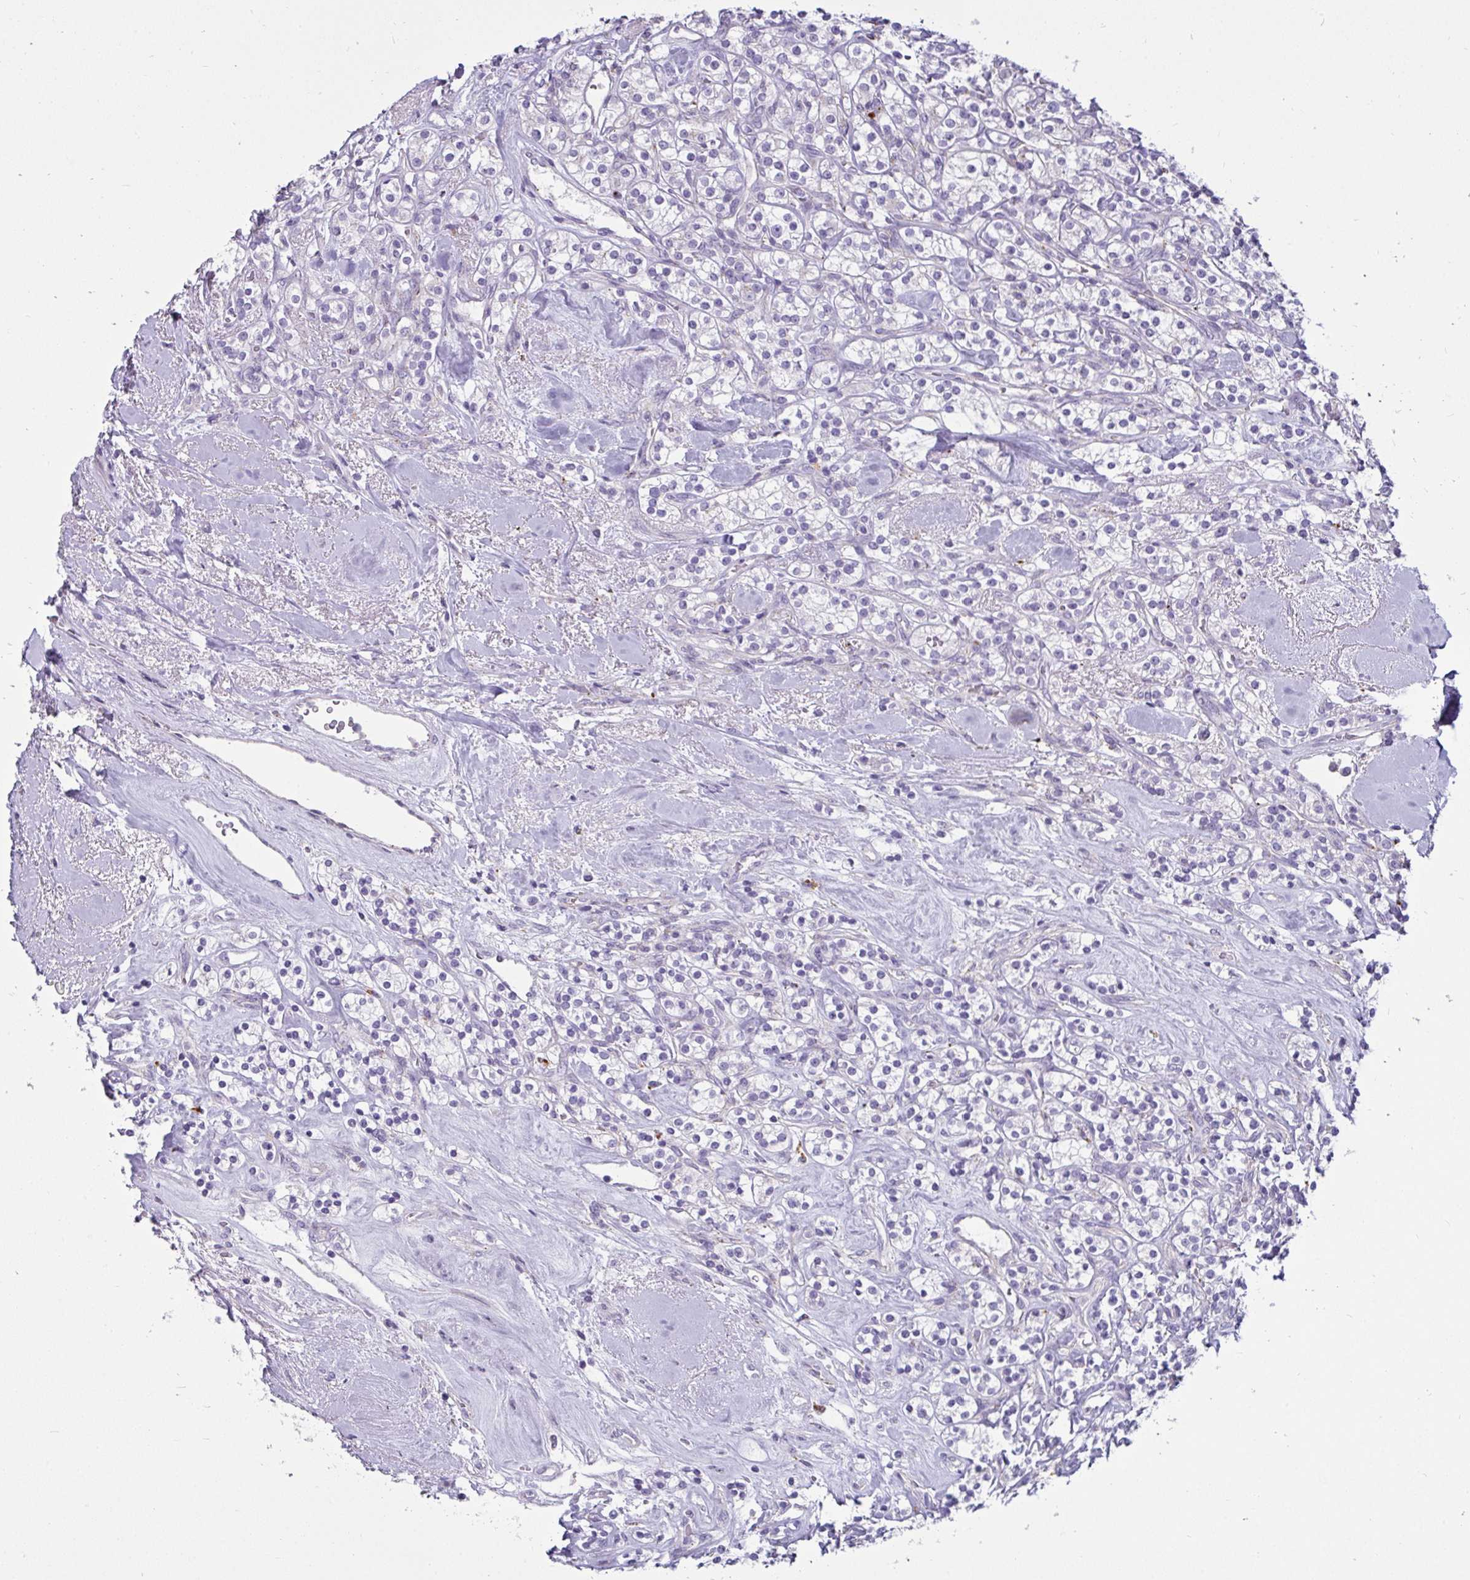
{"staining": {"intensity": "negative", "quantity": "none", "location": "none"}, "tissue": "renal cancer", "cell_type": "Tumor cells", "image_type": "cancer", "snomed": [{"axis": "morphology", "description": "Adenocarcinoma, NOS"}, {"axis": "topography", "description": "Kidney"}], "caption": "There is no significant expression in tumor cells of renal adenocarcinoma. (Stains: DAB (3,3'-diaminobenzidine) immunohistochemistry (IHC) with hematoxylin counter stain, Microscopy: brightfield microscopy at high magnification).", "gene": "CTSZ", "patient": {"sex": "male", "age": 77}}